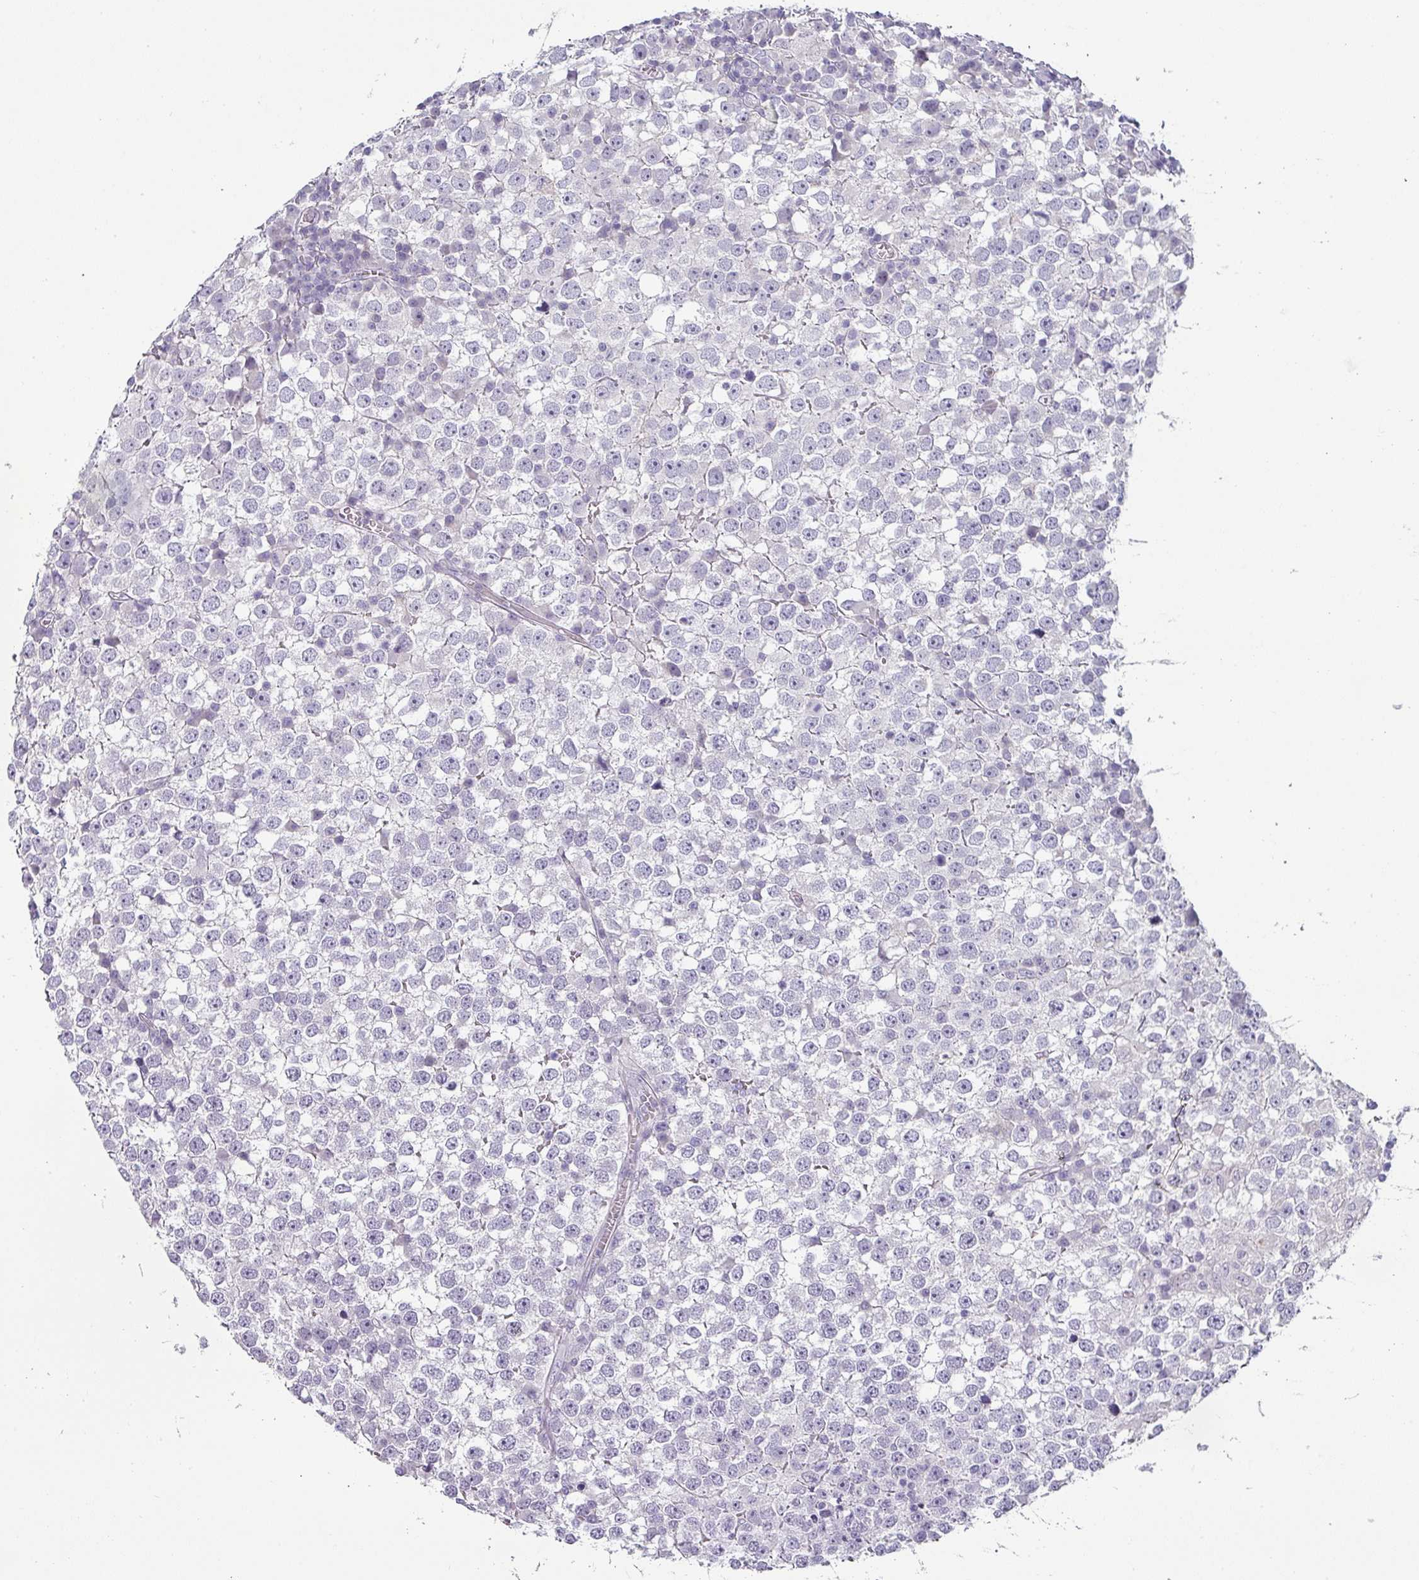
{"staining": {"intensity": "negative", "quantity": "none", "location": "none"}, "tissue": "testis cancer", "cell_type": "Tumor cells", "image_type": "cancer", "snomed": [{"axis": "morphology", "description": "Seminoma, NOS"}, {"axis": "topography", "description": "Testis"}], "caption": "Tumor cells are negative for brown protein staining in testis cancer (seminoma). The staining was performed using DAB to visualize the protein expression in brown, while the nuclei were stained in blue with hematoxylin (Magnification: 20x).", "gene": "BTLA", "patient": {"sex": "male", "age": 65}}